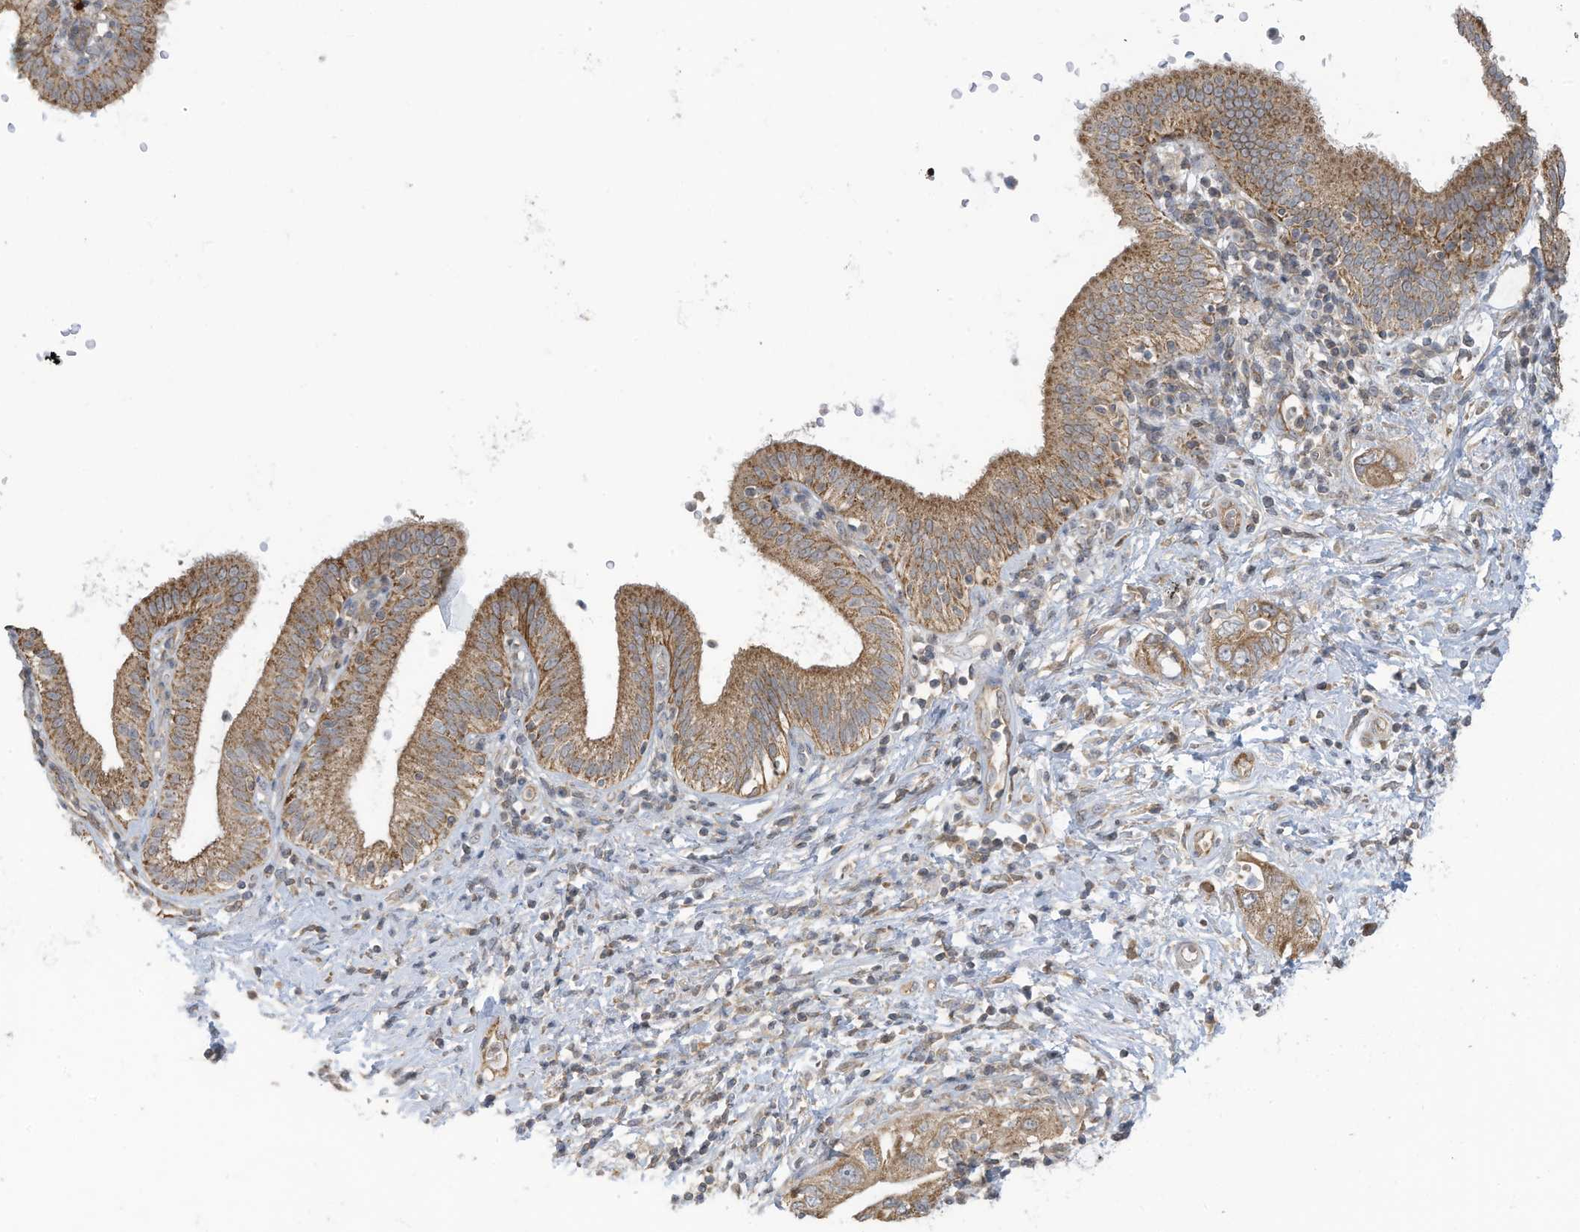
{"staining": {"intensity": "moderate", "quantity": ">75%", "location": "cytoplasmic/membranous"}, "tissue": "pancreatic cancer", "cell_type": "Tumor cells", "image_type": "cancer", "snomed": [{"axis": "morphology", "description": "Adenocarcinoma, NOS"}, {"axis": "topography", "description": "Pancreas"}], "caption": "Tumor cells show medium levels of moderate cytoplasmic/membranous positivity in approximately >75% of cells in pancreatic adenocarcinoma.", "gene": "SCGB1D2", "patient": {"sex": "female", "age": 73}}